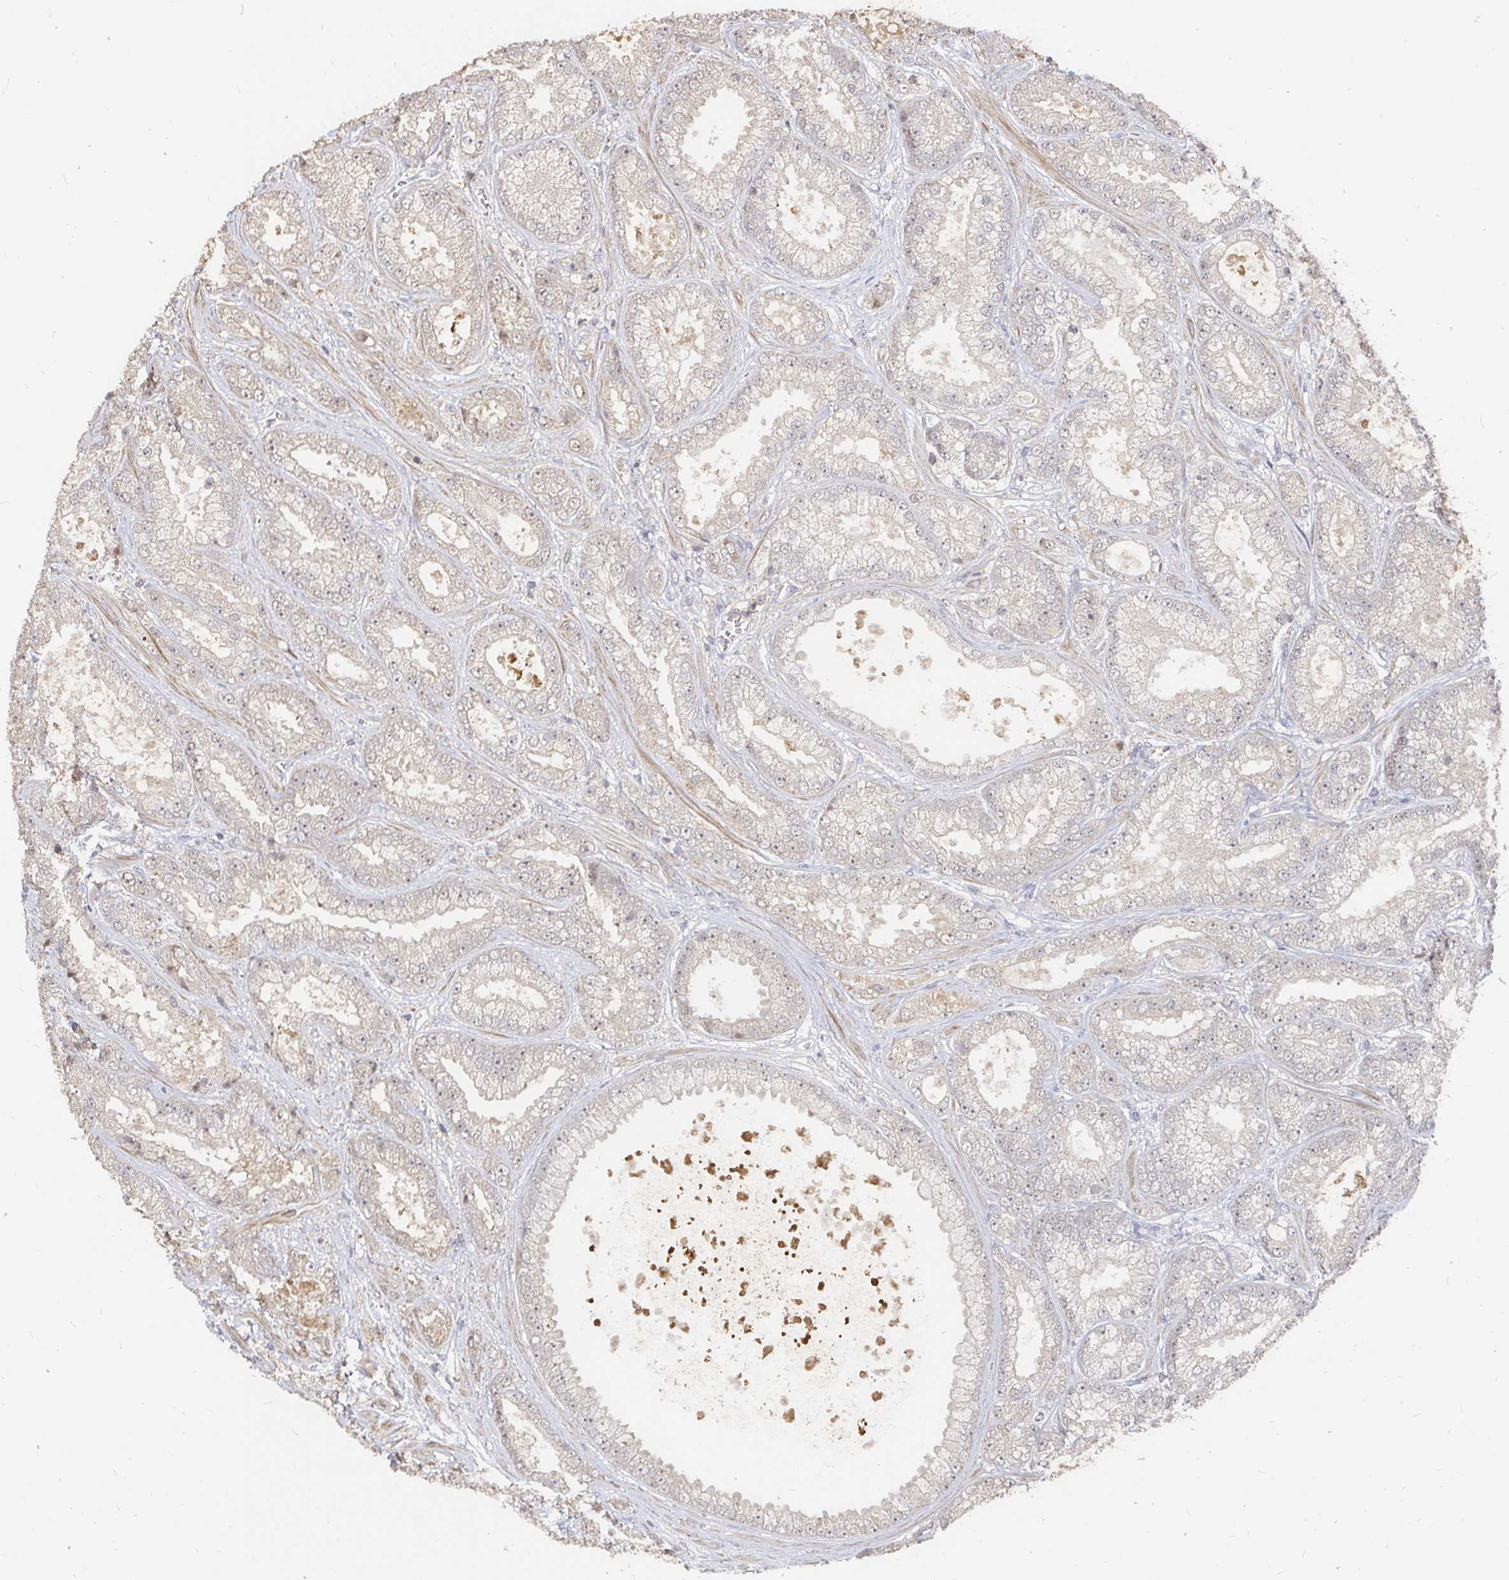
{"staining": {"intensity": "weak", "quantity": "<25%", "location": "cytoplasmic/membranous"}, "tissue": "prostate cancer", "cell_type": "Tumor cells", "image_type": "cancer", "snomed": [{"axis": "morphology", "description": "Adenocarcinoma, High grade"}, {"axis": "topography", "description": "Prostate"}], "caption": "Tumor cells show no significant expression in prostate cancer (adenocarcinoma (high-grade)).", "gene": "LRP5", "patient": {"sex": "male", "age": 67}}